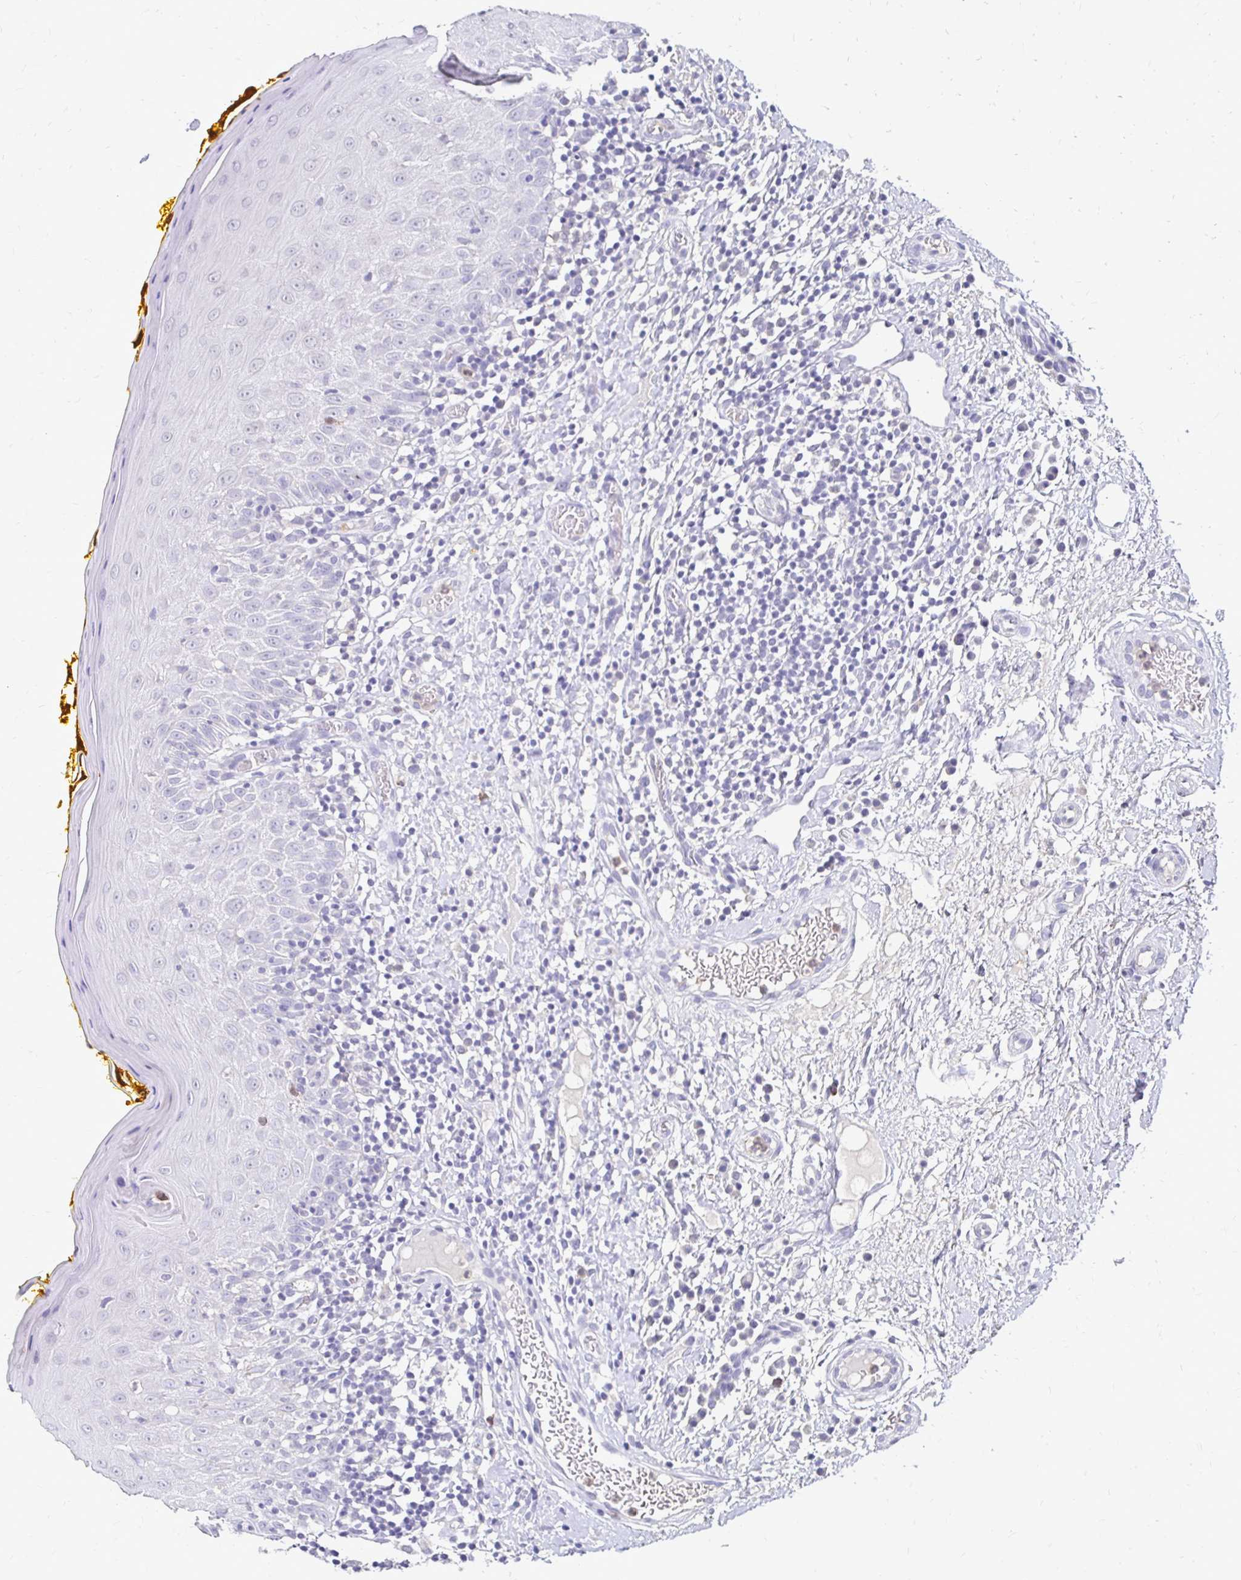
{"staining": {"intensity": "negative", "quantity": "none", "location": "none"}, "tissue": "oral mucosa", "cell_type": "Squamous epithelial cells", "image_type": "normal", "snomed": [{"axis": "morphology", "description": "Normal tissue, NOS"}, {"axis": "topography", "description": "Oral tissue"}, {"axis": "topography", "description": "Tounge, NOS"}], "caption": "Histopathology image shows no protein staining in squamous epithelial cells of normal oral mucosa.", "gene": "GK2", "patient": {"sex": "female", "age": 58}}